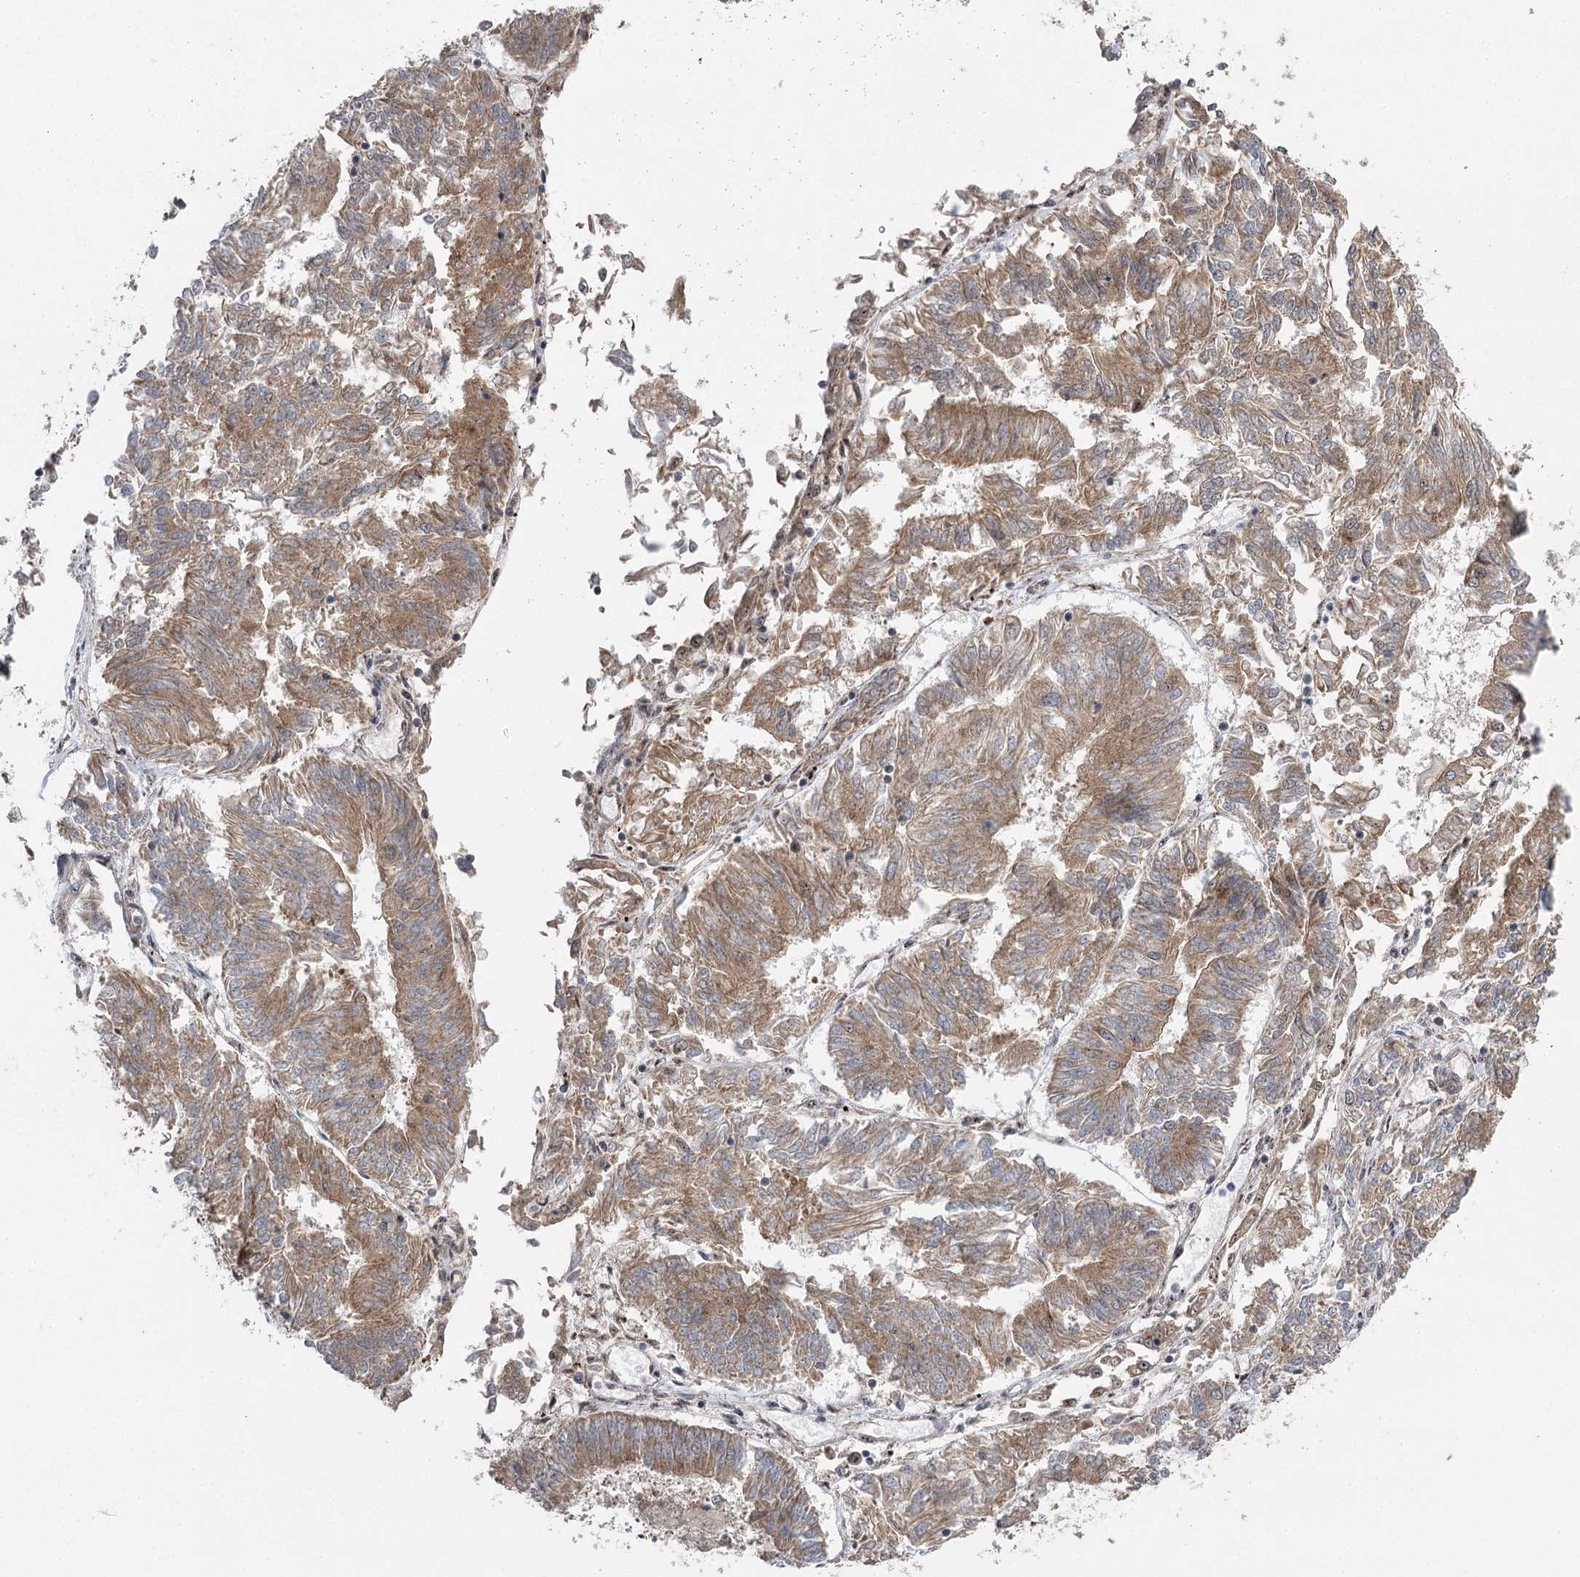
{"staining": {"intensity": "moderate", "quantity": ">75%", "location": "cytoplasmic/membranous"}, "tissue": "endometrial cancer", "cell_type": "Tumor cells", "image_type": "cancer", "snomed": [{"axis": "morphology", "description": "Adenocarcinoma, NOS"}, {"axis": "topography", "description": "Endometrium"}], "caption": "Immunohistochemical staining of human adenocarcinoma (endometrial) displays medium levels of moderate cytoplasmic/membranous positivity in about >75% of tumor cells.", "gene": "C12orf4", "patient": {"sex": "female", "age": 58}}